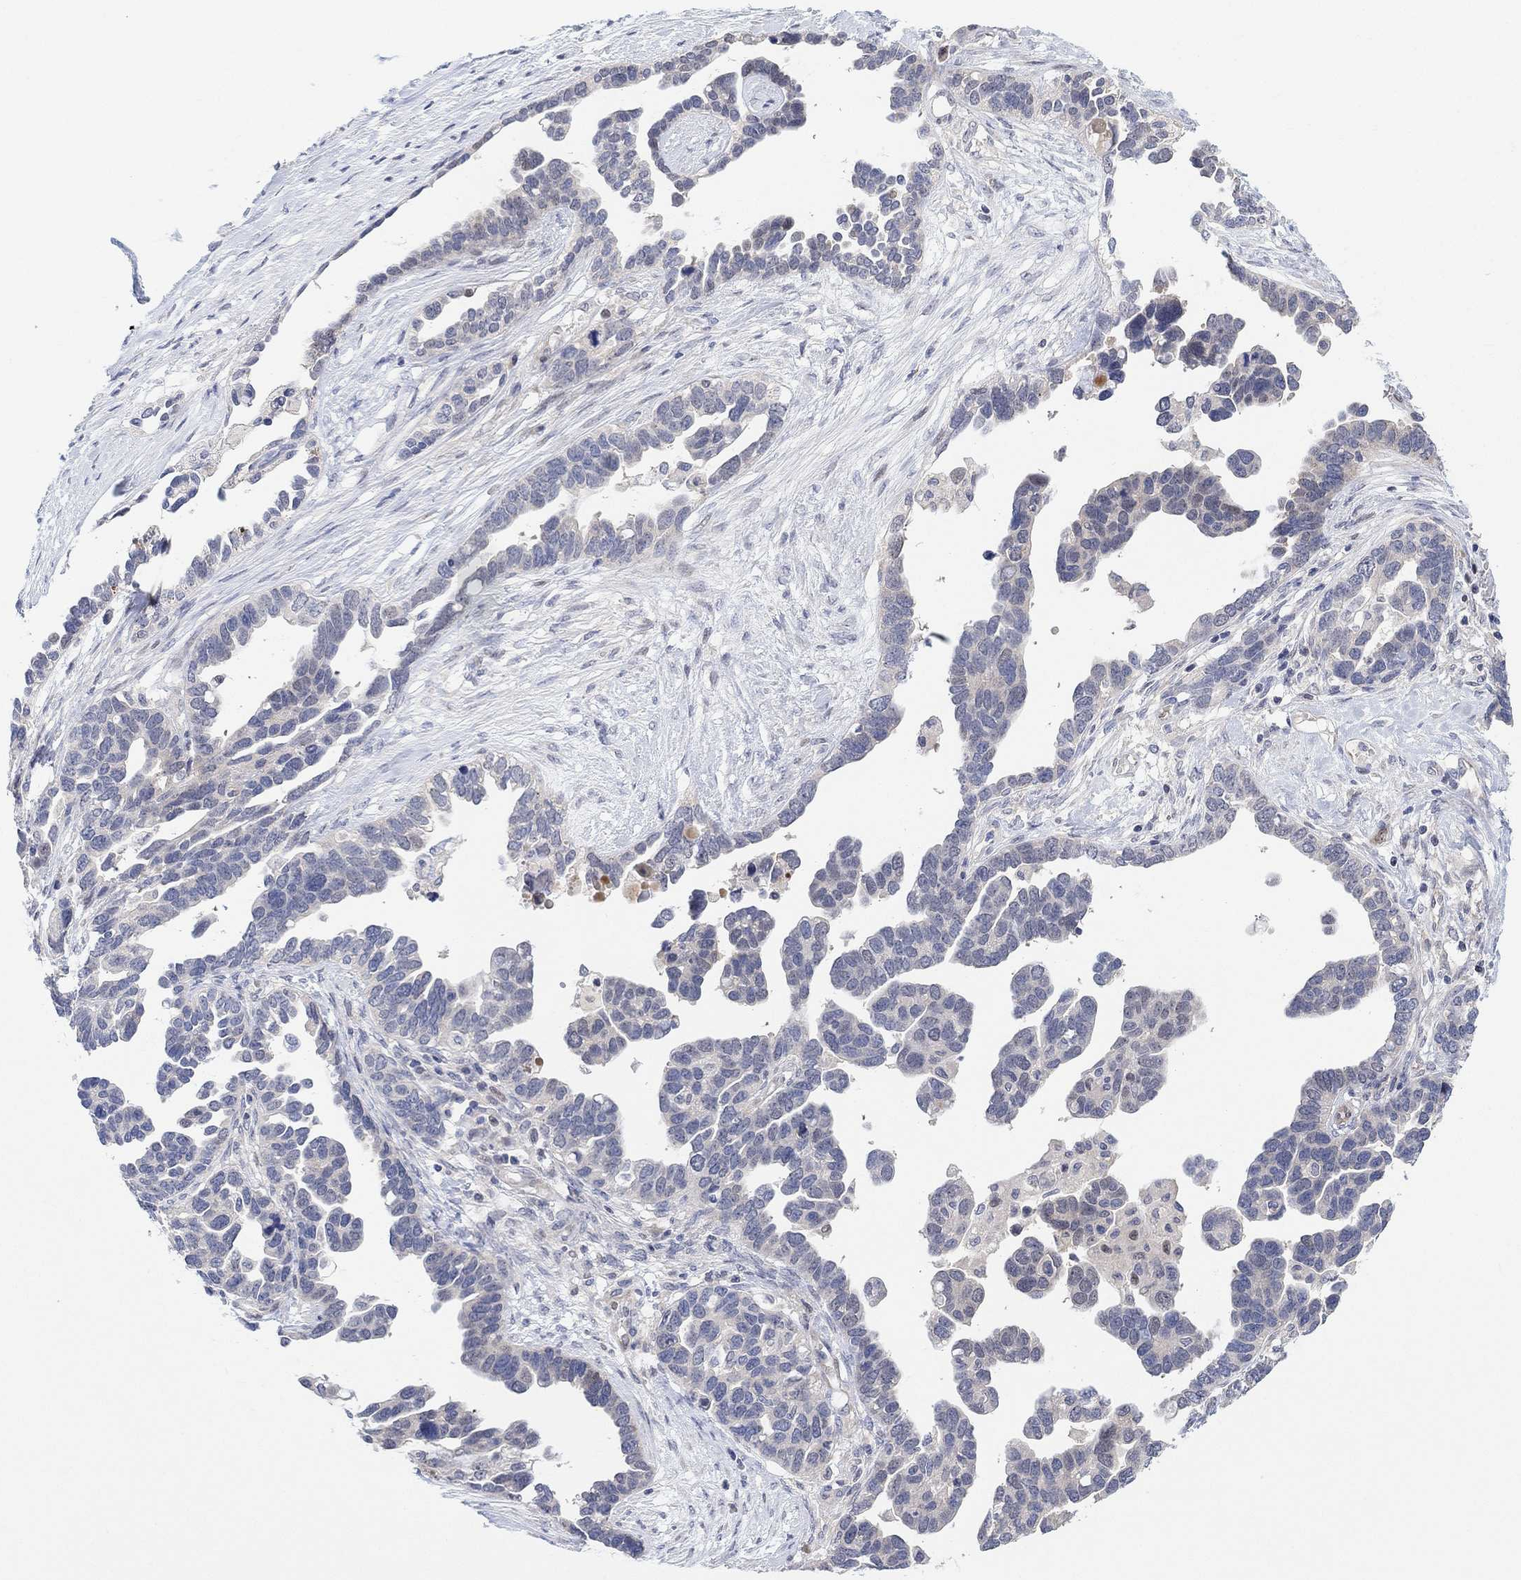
{"staining": {"intensity": "negative", "quantity": "none", "location": "none"}, "tissue": "ovarian cancer", "cell_type": "Tumor cells", "image_type": "cancer", "snomed": [{"axis": "morphology", "description": "Cystadenocarcinoma, serous, NOS"}, {"axis": "topography", "description": "Ovary"}], "caption": "Immunohistochemistry of ovarian cancer (serous cystadenocarcinoma) displays no positivity in tumor cells.", "gene": "CNTF", "patient": {"sex": "female", "age": 54}}